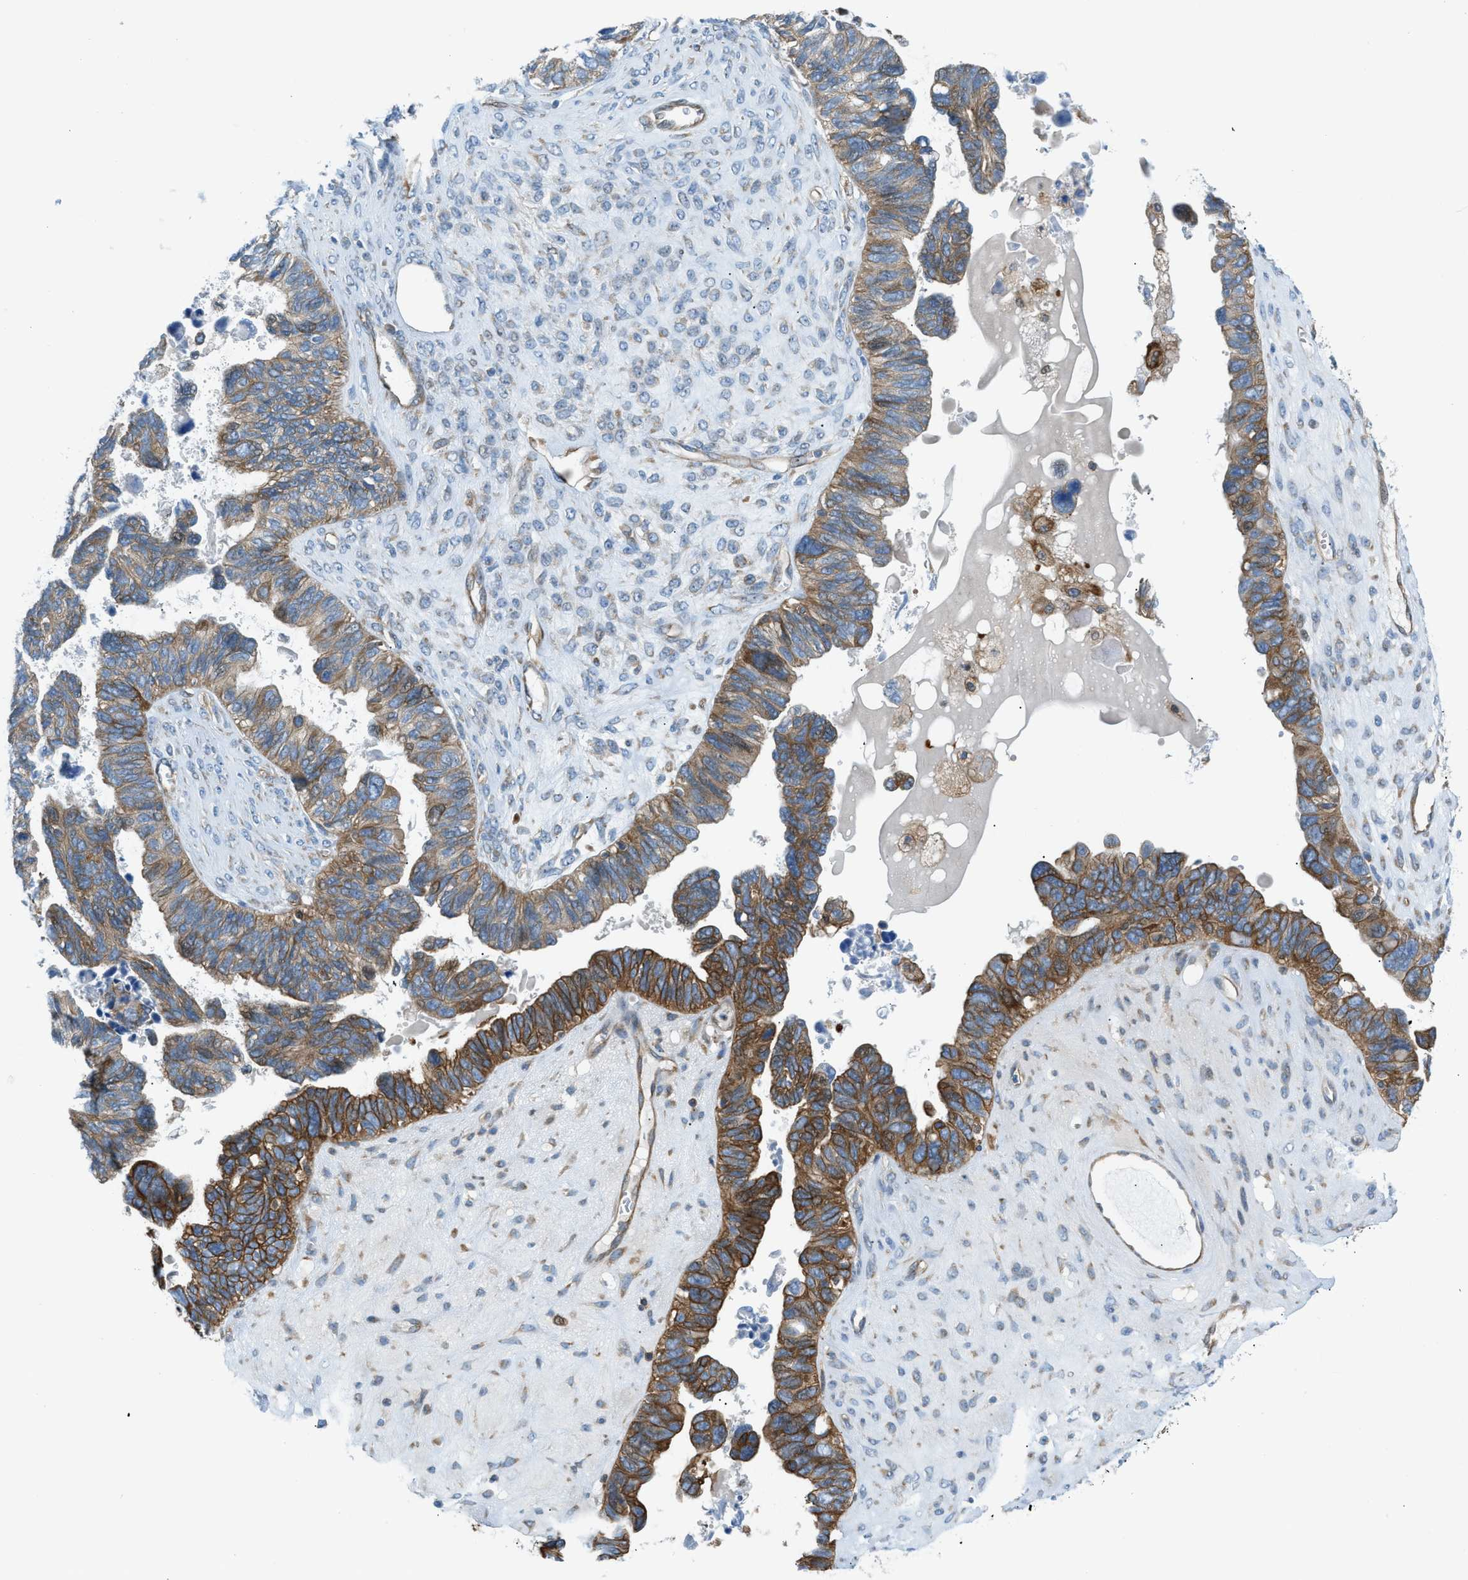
{"staining": {"intensity": "moderate", "quantity": ">75%", "location": "cytoplasmic/membranous"}, "tissue": "ovarian cancer", "cell_type": "Tumor cells", "image_type": "cancer", "snomed": [{"axis": "morphology", "description": "Cystadenocarcinoma, serous, NOS"}, {"axis": "topography", "description": "Ovary"}], "caption": "Ovarian cancer was stained to show a protein in brown. There is medium levels of moderate cytoplasmic/membranous expression in approximately >75% of tumor cells.", "gene": "DMAC1", "patient": {"sex": "female", "age": 79}}